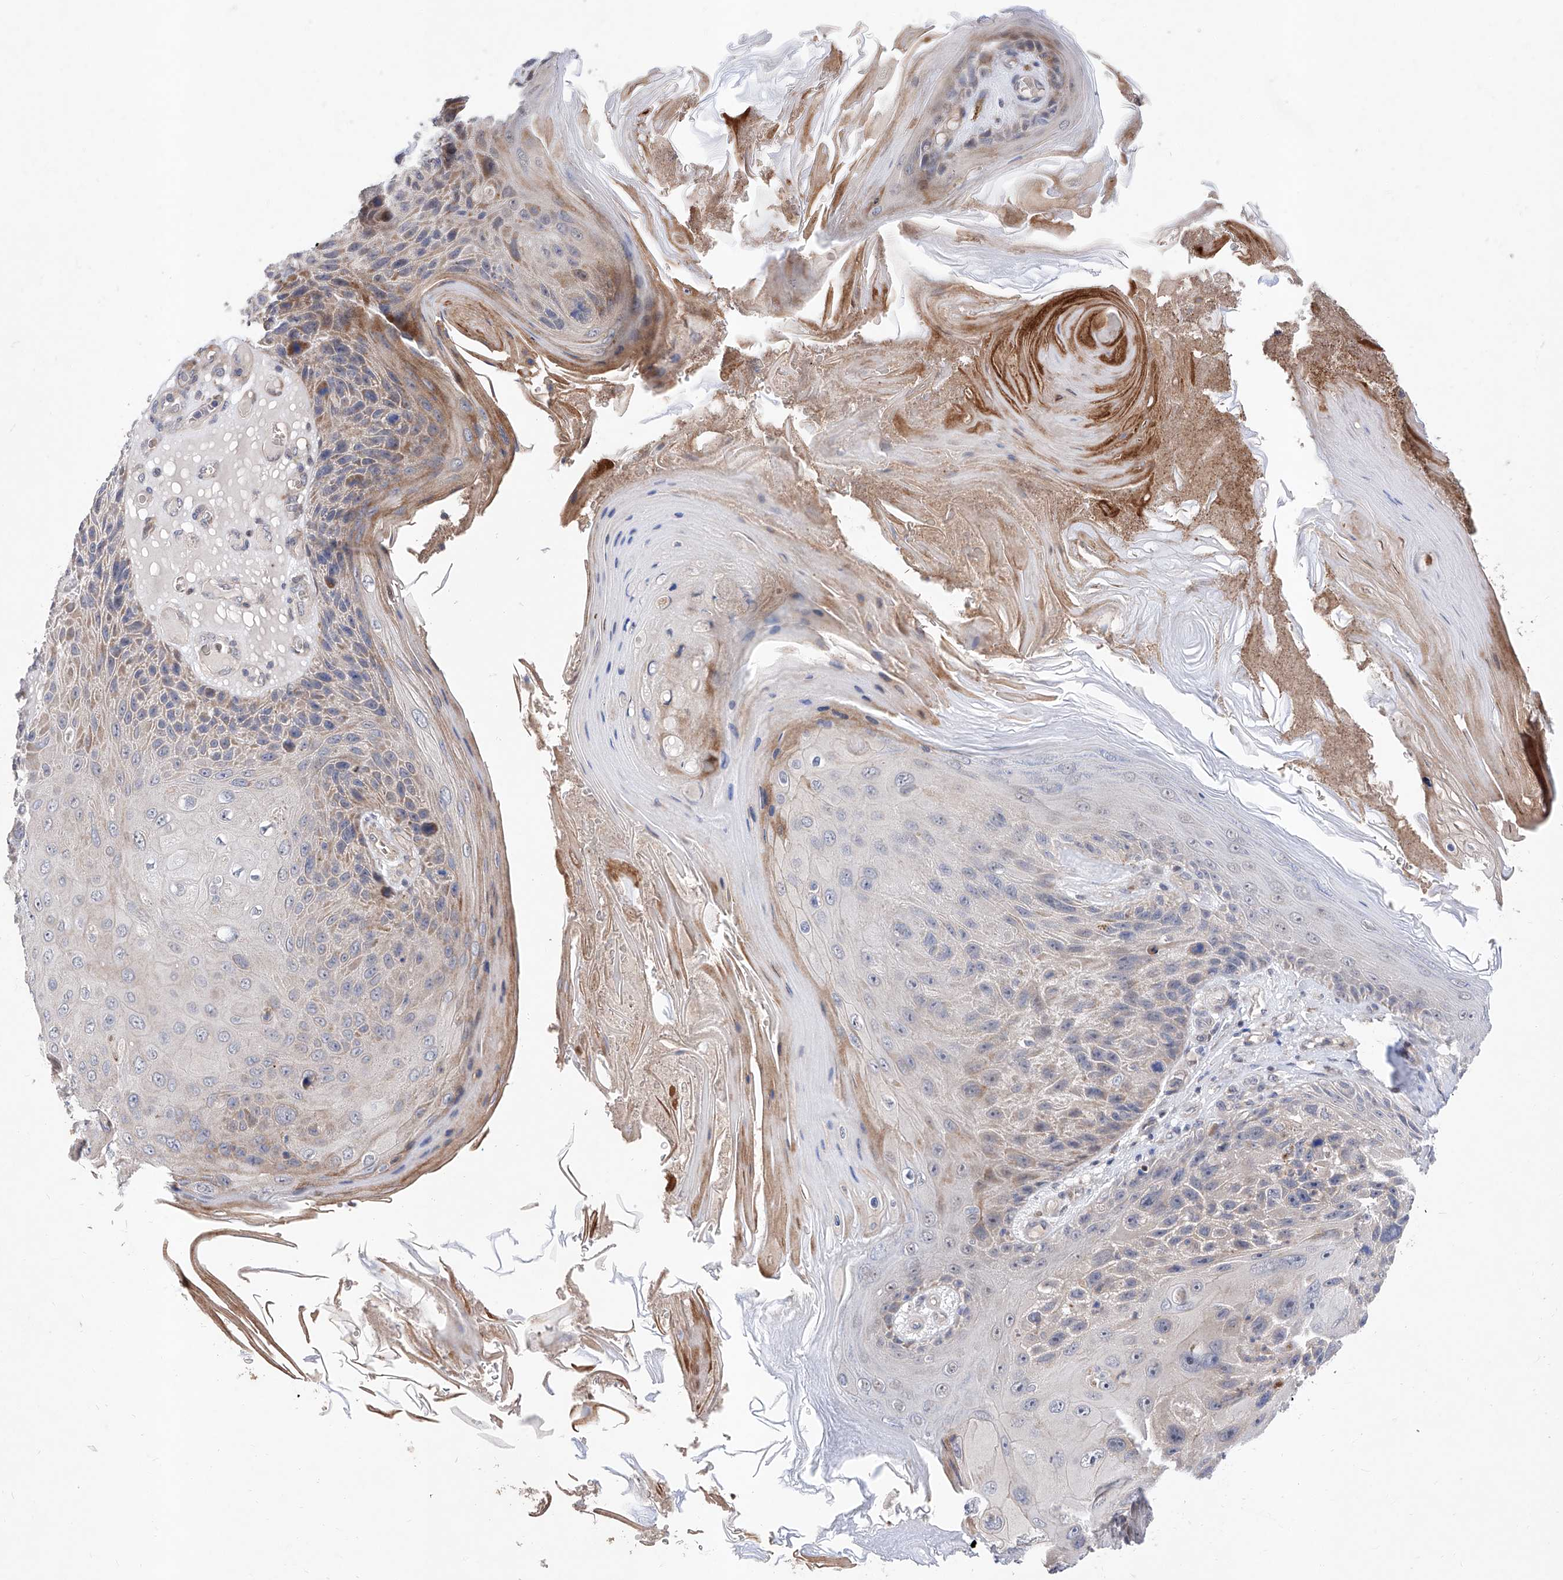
{"staining": {"intensity": "weak", "quantity": "<25%", "location": "cytoplasmic/membranous"}, "tissue": "skin cancer", "cell_type": "Tumor cells", "image_type": "cancer", "snomed": [{"axis": "morphology", "description": "Squamous cell carcinoma, NOS"}, {"axis": "topography", "description": "Skin"}], "caption": "Immunohistochemistry of human skin cancer (squamous cell carcinoma) exhibits no staining in tumor cells.", "gene": "FUCA2", "patient": {"sex": "female", "age": 88}}